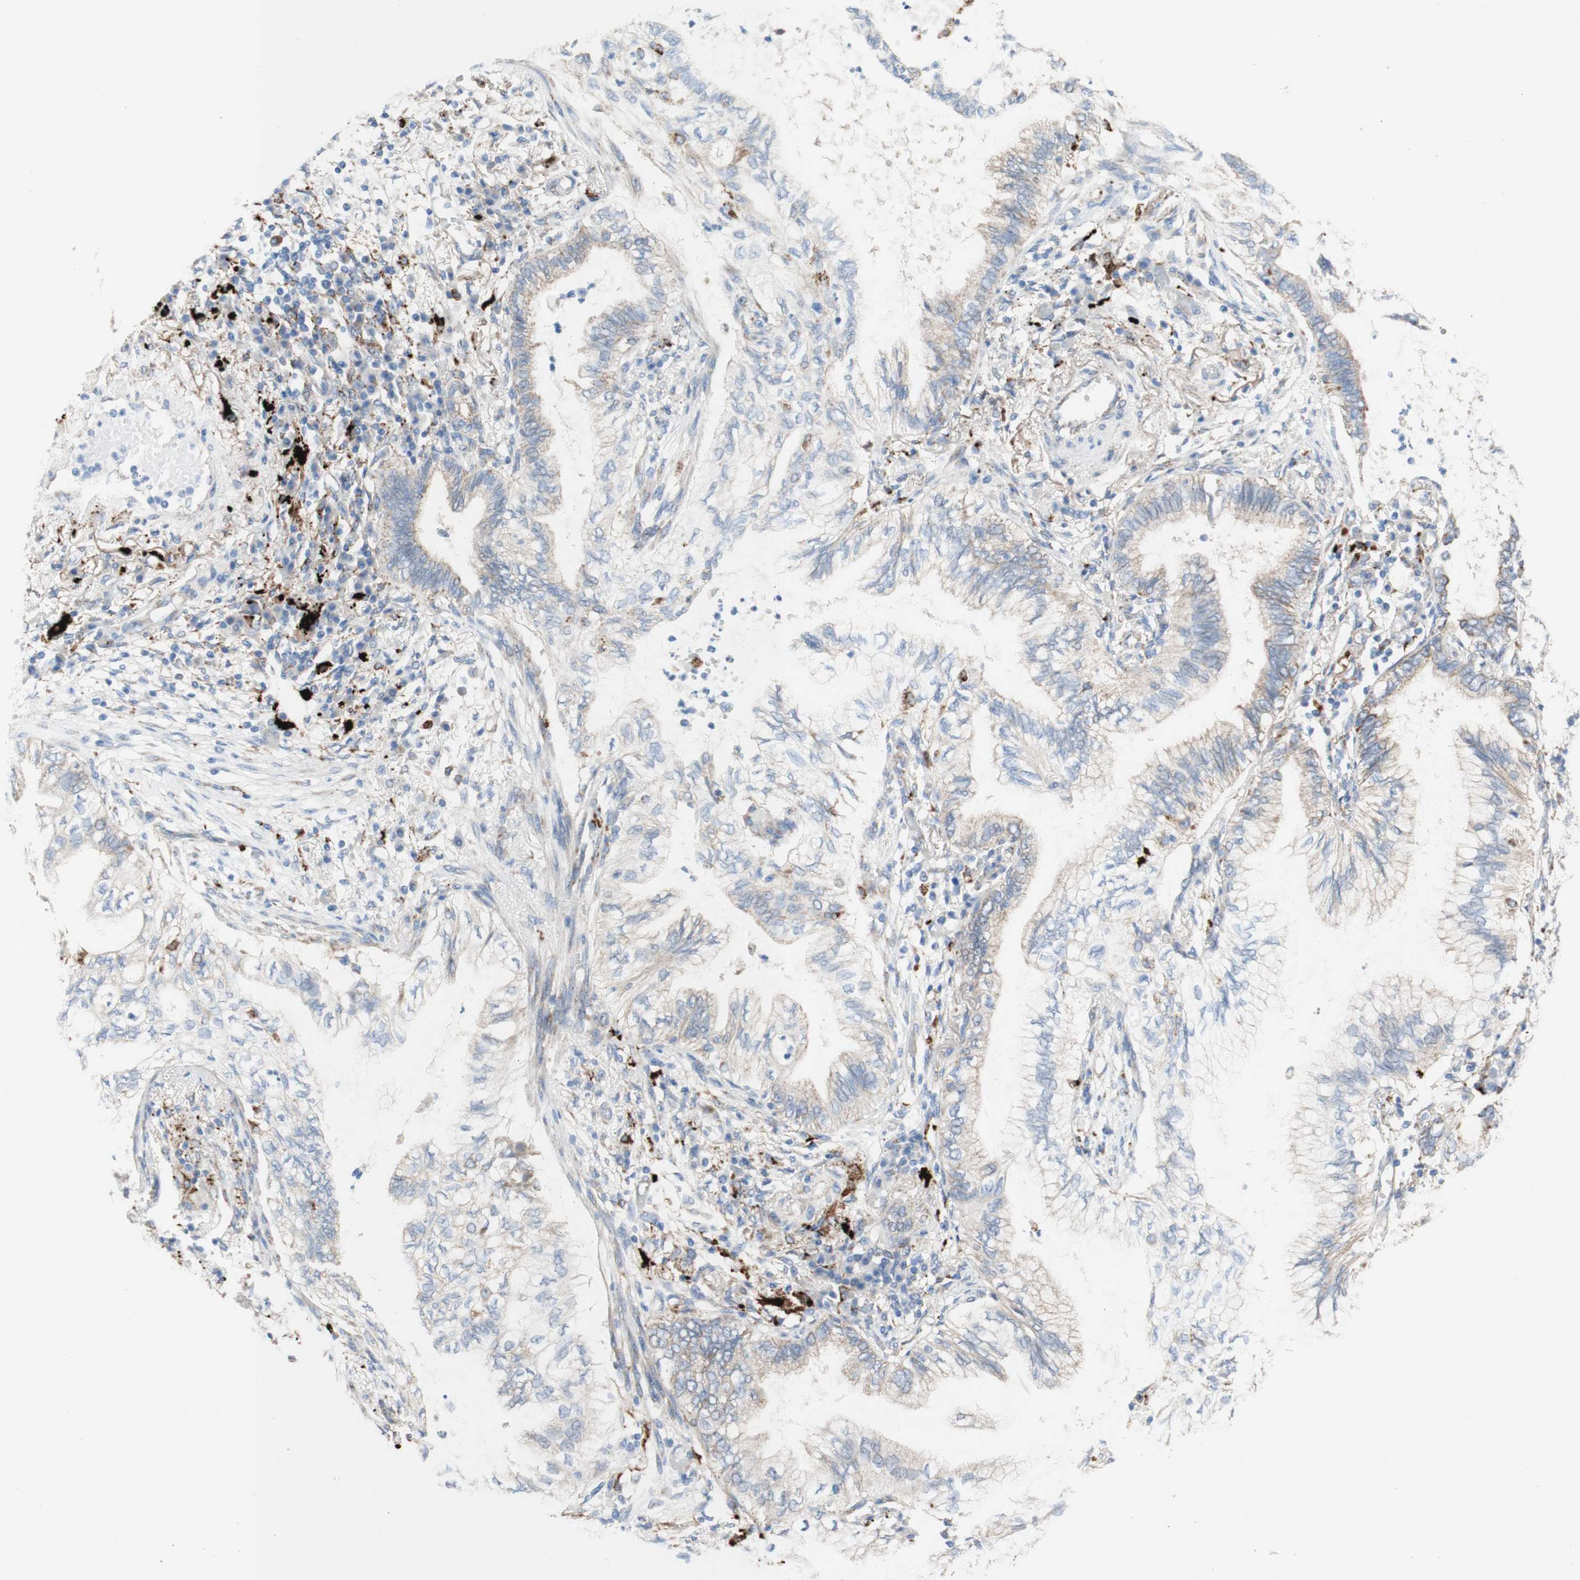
{"staining": {"intensity": "negative", "quantity": "none", "location": "none"}, "tissue": "lung cancer", "cell_type": "Tumor cells", "image_type": "cancer", "snomed": [{"axis": "morphology", "description": "Normal tissue, NOS"}, {"axis": "morphology", "description": "Adenocarcinoma, NOS"}, {"axis": "topography", "description": "Bronchus"}, {"axis": "topography", "description": "Lung"}], "caption": "Histopathology image shows no significant protein staining in tumor cells of lung cancer (adenocarcinoma).", "gene": "URB2", "patient": {"sex": "female", "age": 70}}